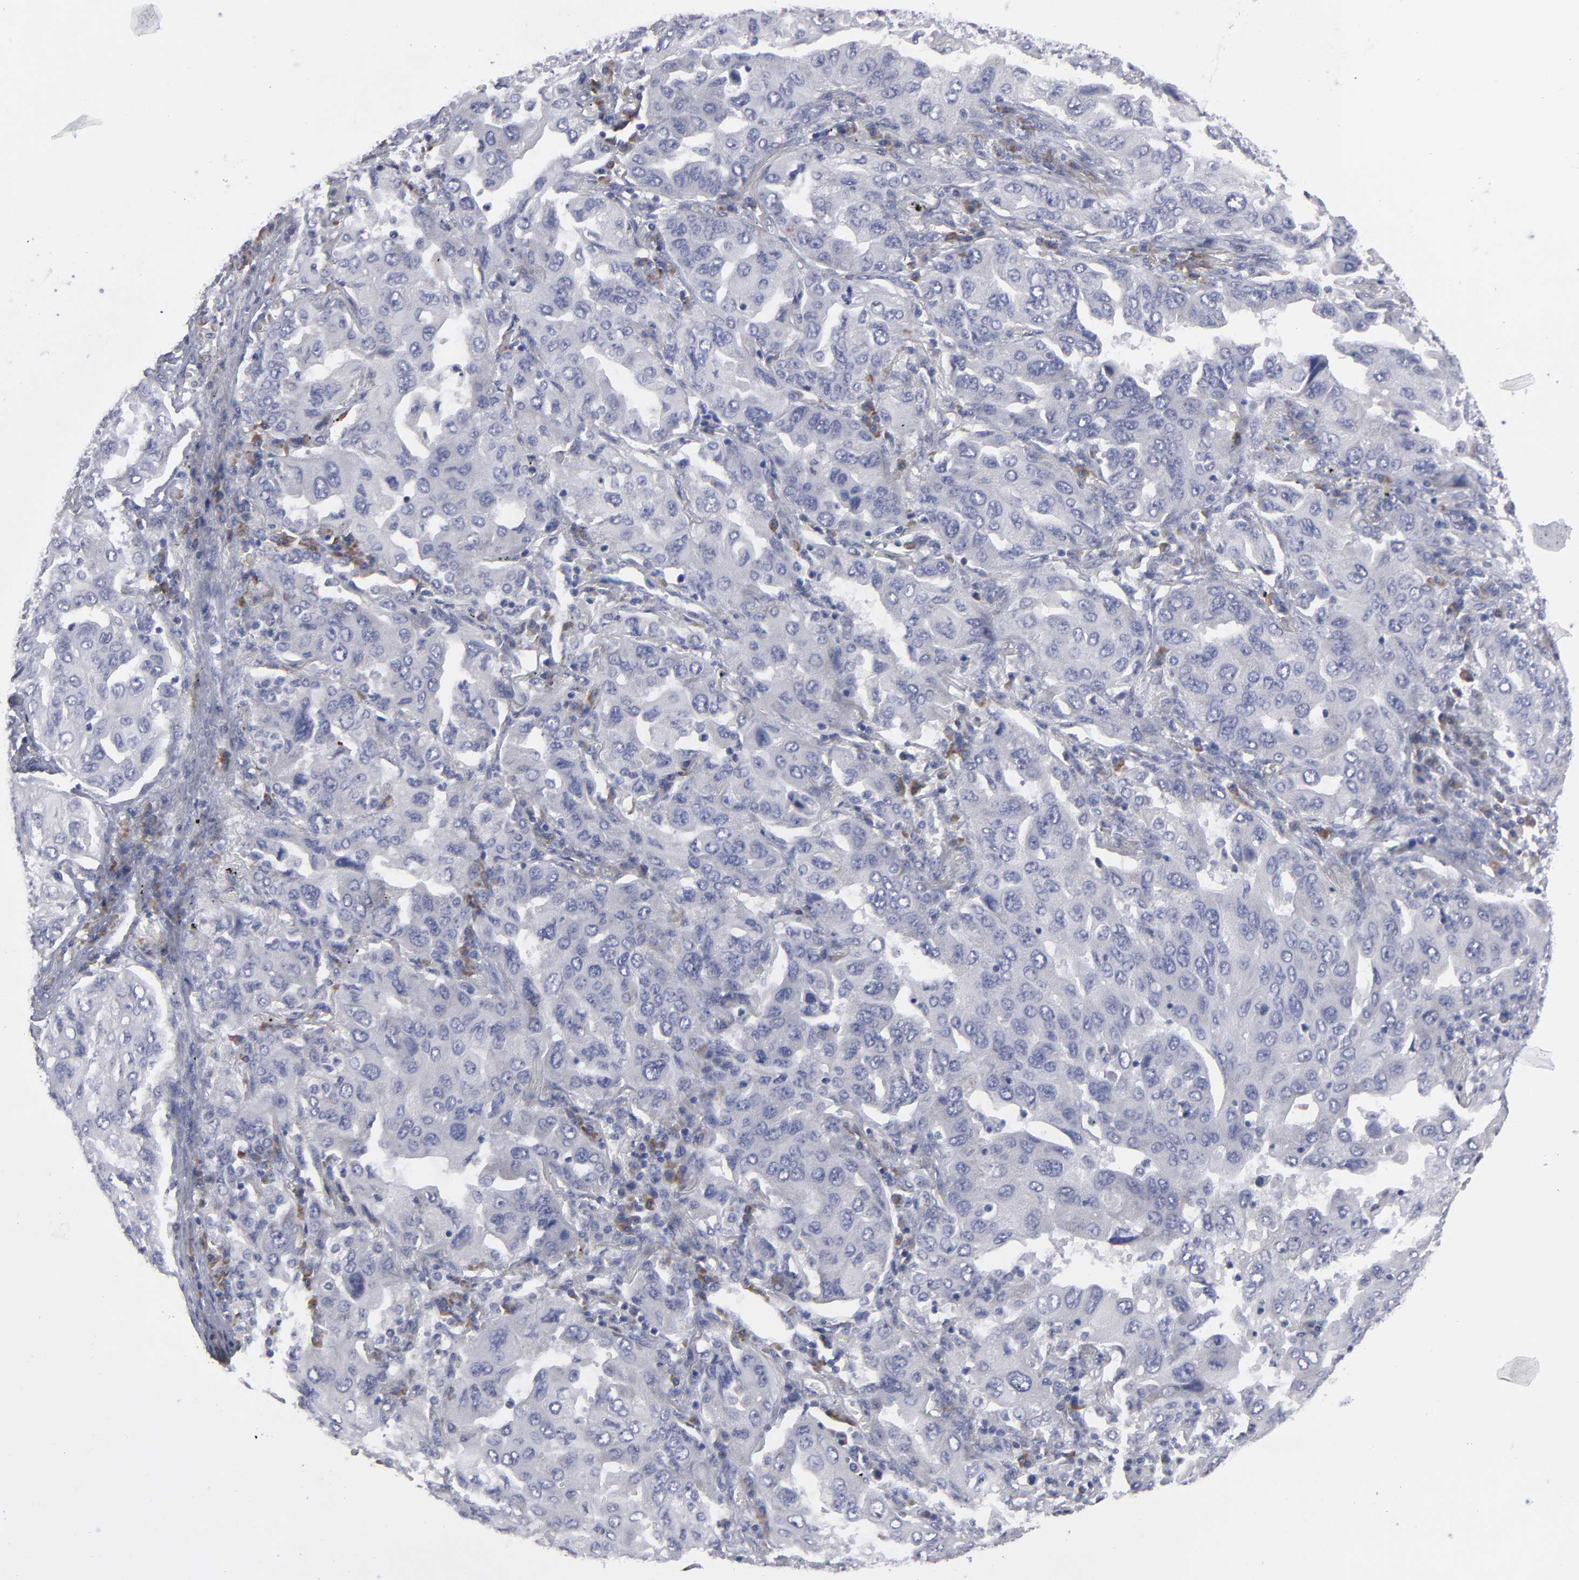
{"staining": {"intensity": "negative", "quantity": "none", "location": "none"}, "tissue": "lung cancer", "cell_type": "Tumor cells", "image_type": "cancer", "snomed": [{"axis": "morphology", "description": "Adenocarcinoma, NOS"}, {"axis": "topography", "description": "Lung"}], "caption": "DAB (3,3'-diaminobenzidine) immunohistochemical staining of lung cancer displays no significant expression in tumor cells.", "gene": "CCDC80", "patient": {"sex": "female", "age": 65}}